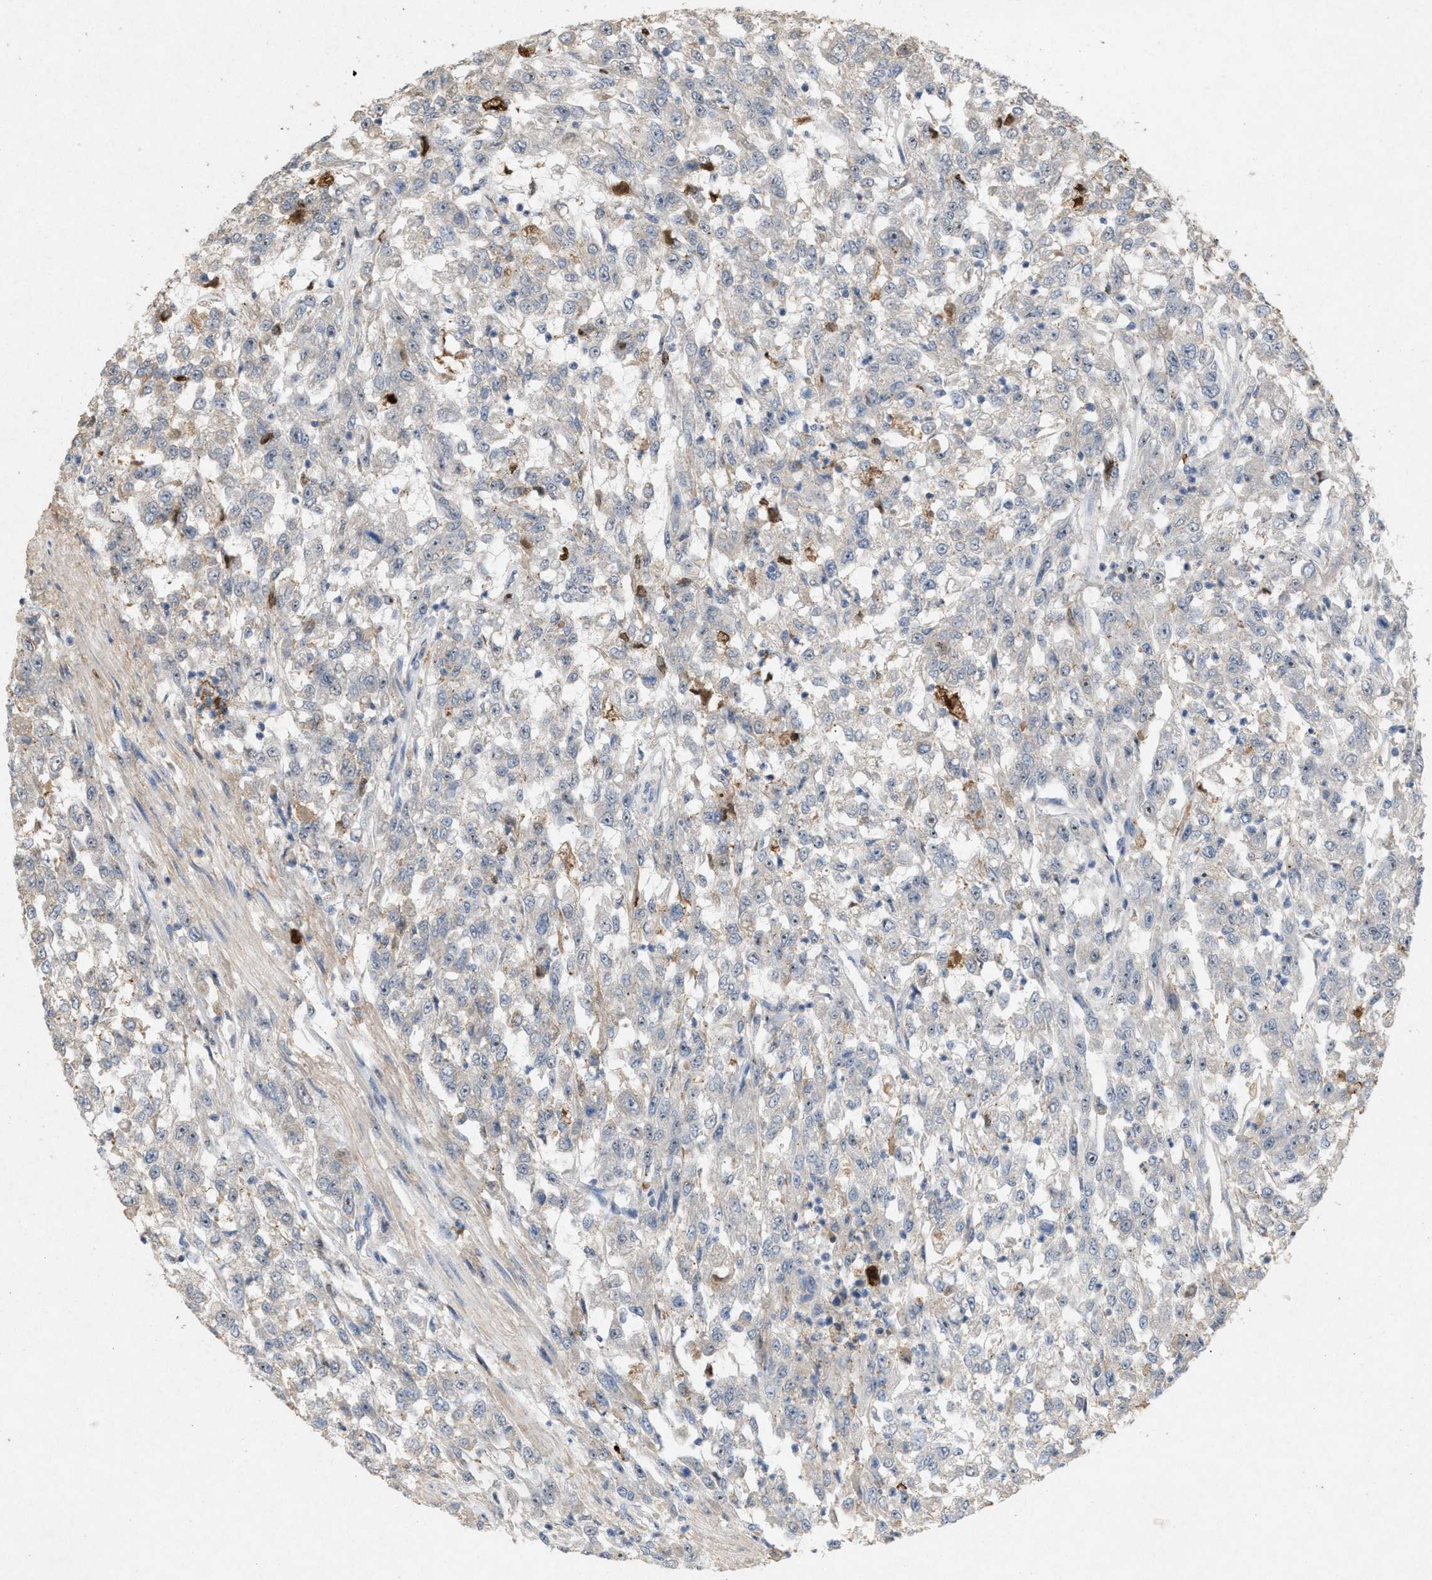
{"staining": {"intensity": "negative", "quantity": "none", "location": "none"}, "tissue": "urothelial cancer", "cell_type": "Tumor cells", "image_type": "cancer", "snomed": [{"axis": "morphology", "description": "Urothelial carcinoma, High grade"}, {"axis": "topography", "description": "Urinary bladder"}], "caption": "Tumor cells show no significant protein positivity in urothelial cancer.", "gene": "DCAF7", "patient": {"sex": "male", "age": 46}}